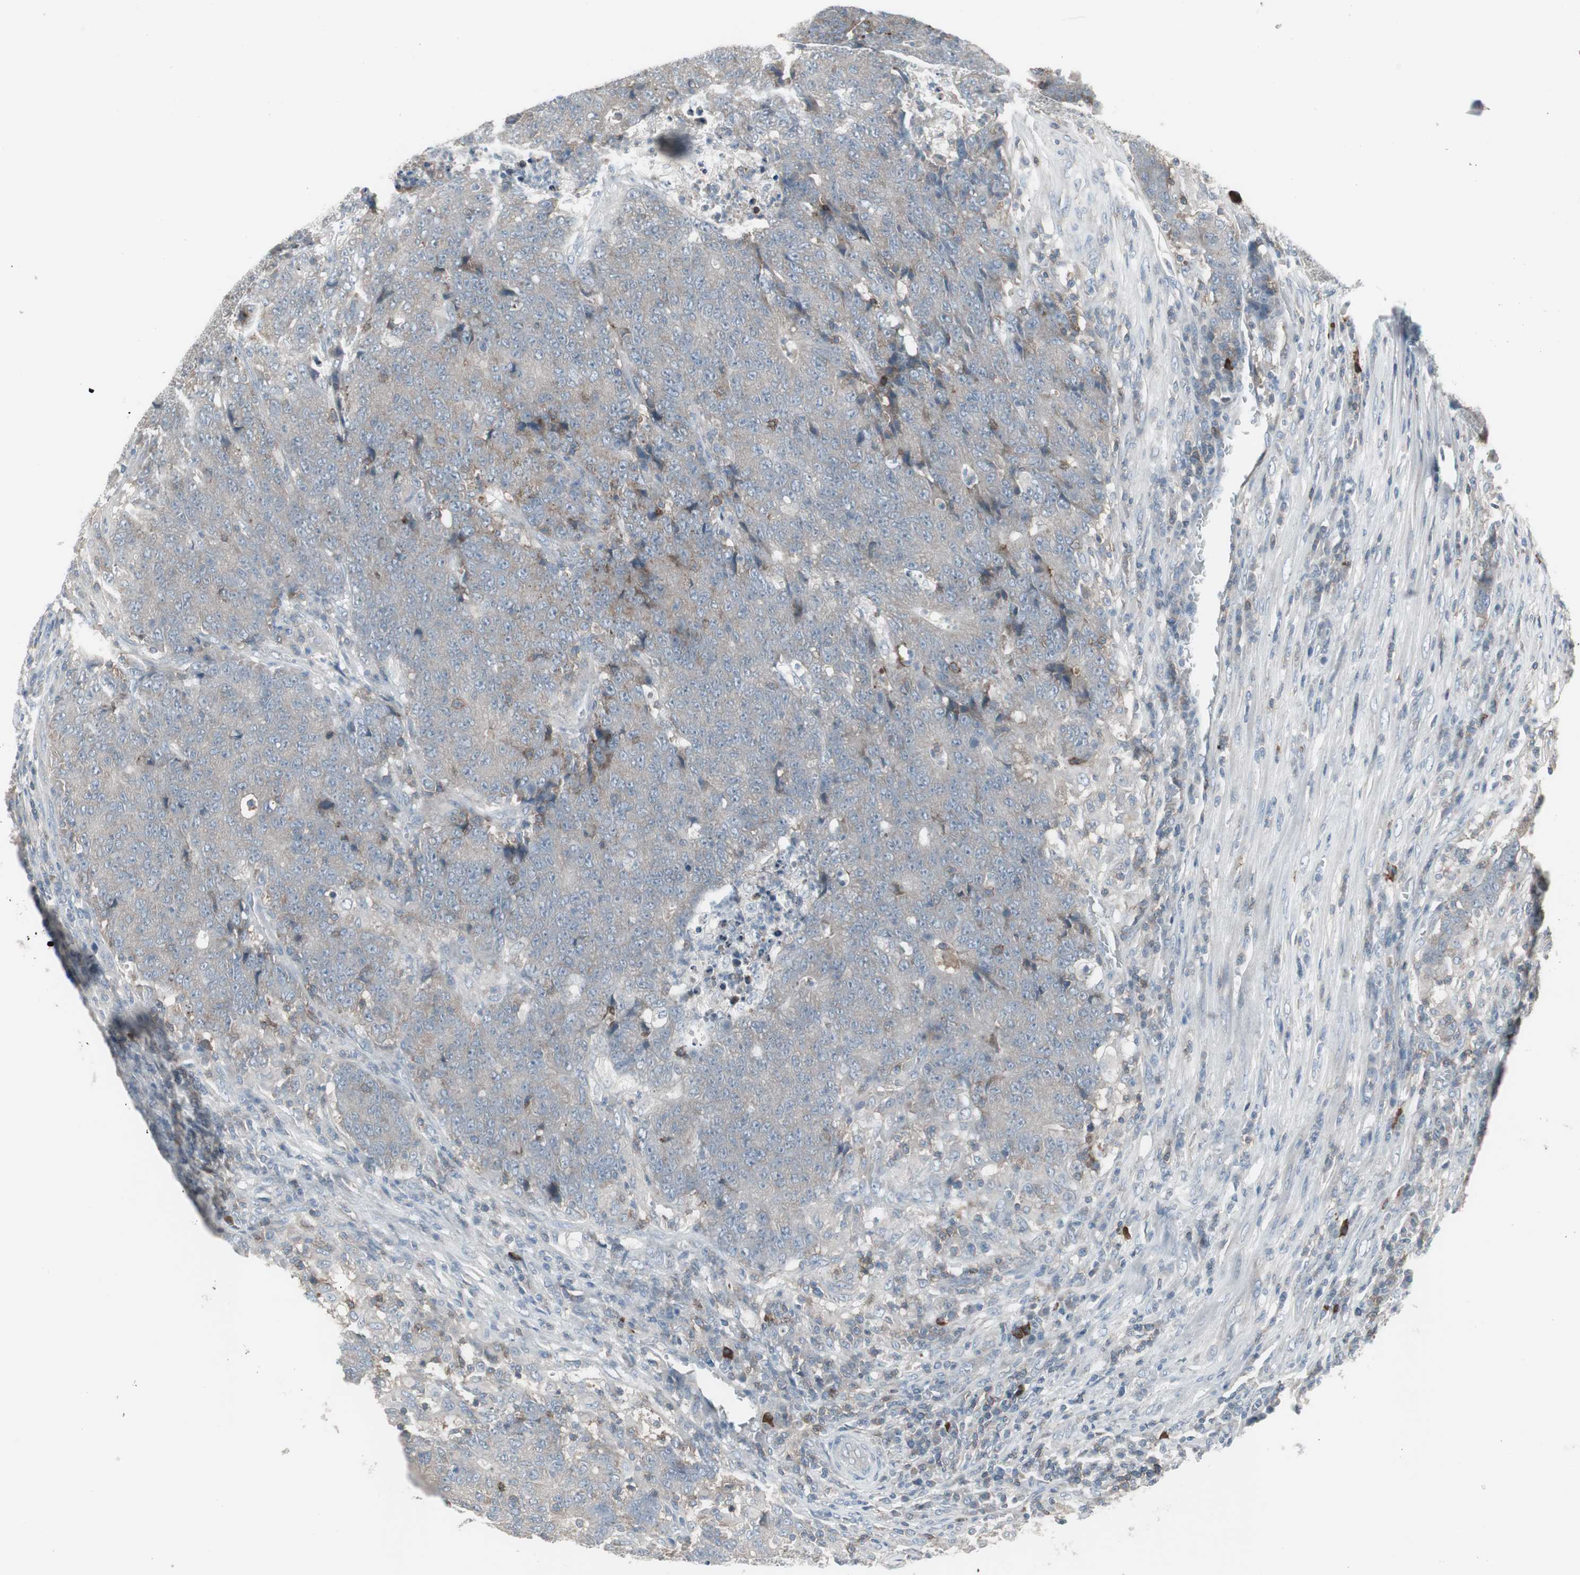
{"staining": {"intensity": "weak", "quantity": "25%-75%", "location": "cytoplasmic/membranous"}, "tissue": "colorectal cancer", "cell_type": "Tumor cells", "image_type": "cancer", "snomed": [{"axis": "morphology", "description": "Normal tissue, NOS"}, {"axis": "morphology", "description": "Adenocarcinoma, NOS"}, {"axis": "topography", "description": "Colon"}], "caption": "Brown immunohistochemical staining in human colorectal cancer (adenocarcinoma) displays weak cytoplasmic/membranous staining in approximately 25%-75% of tumor cells.", "gene": "ZSCAN32", "patient": {"sex": "female", "age": 75}}